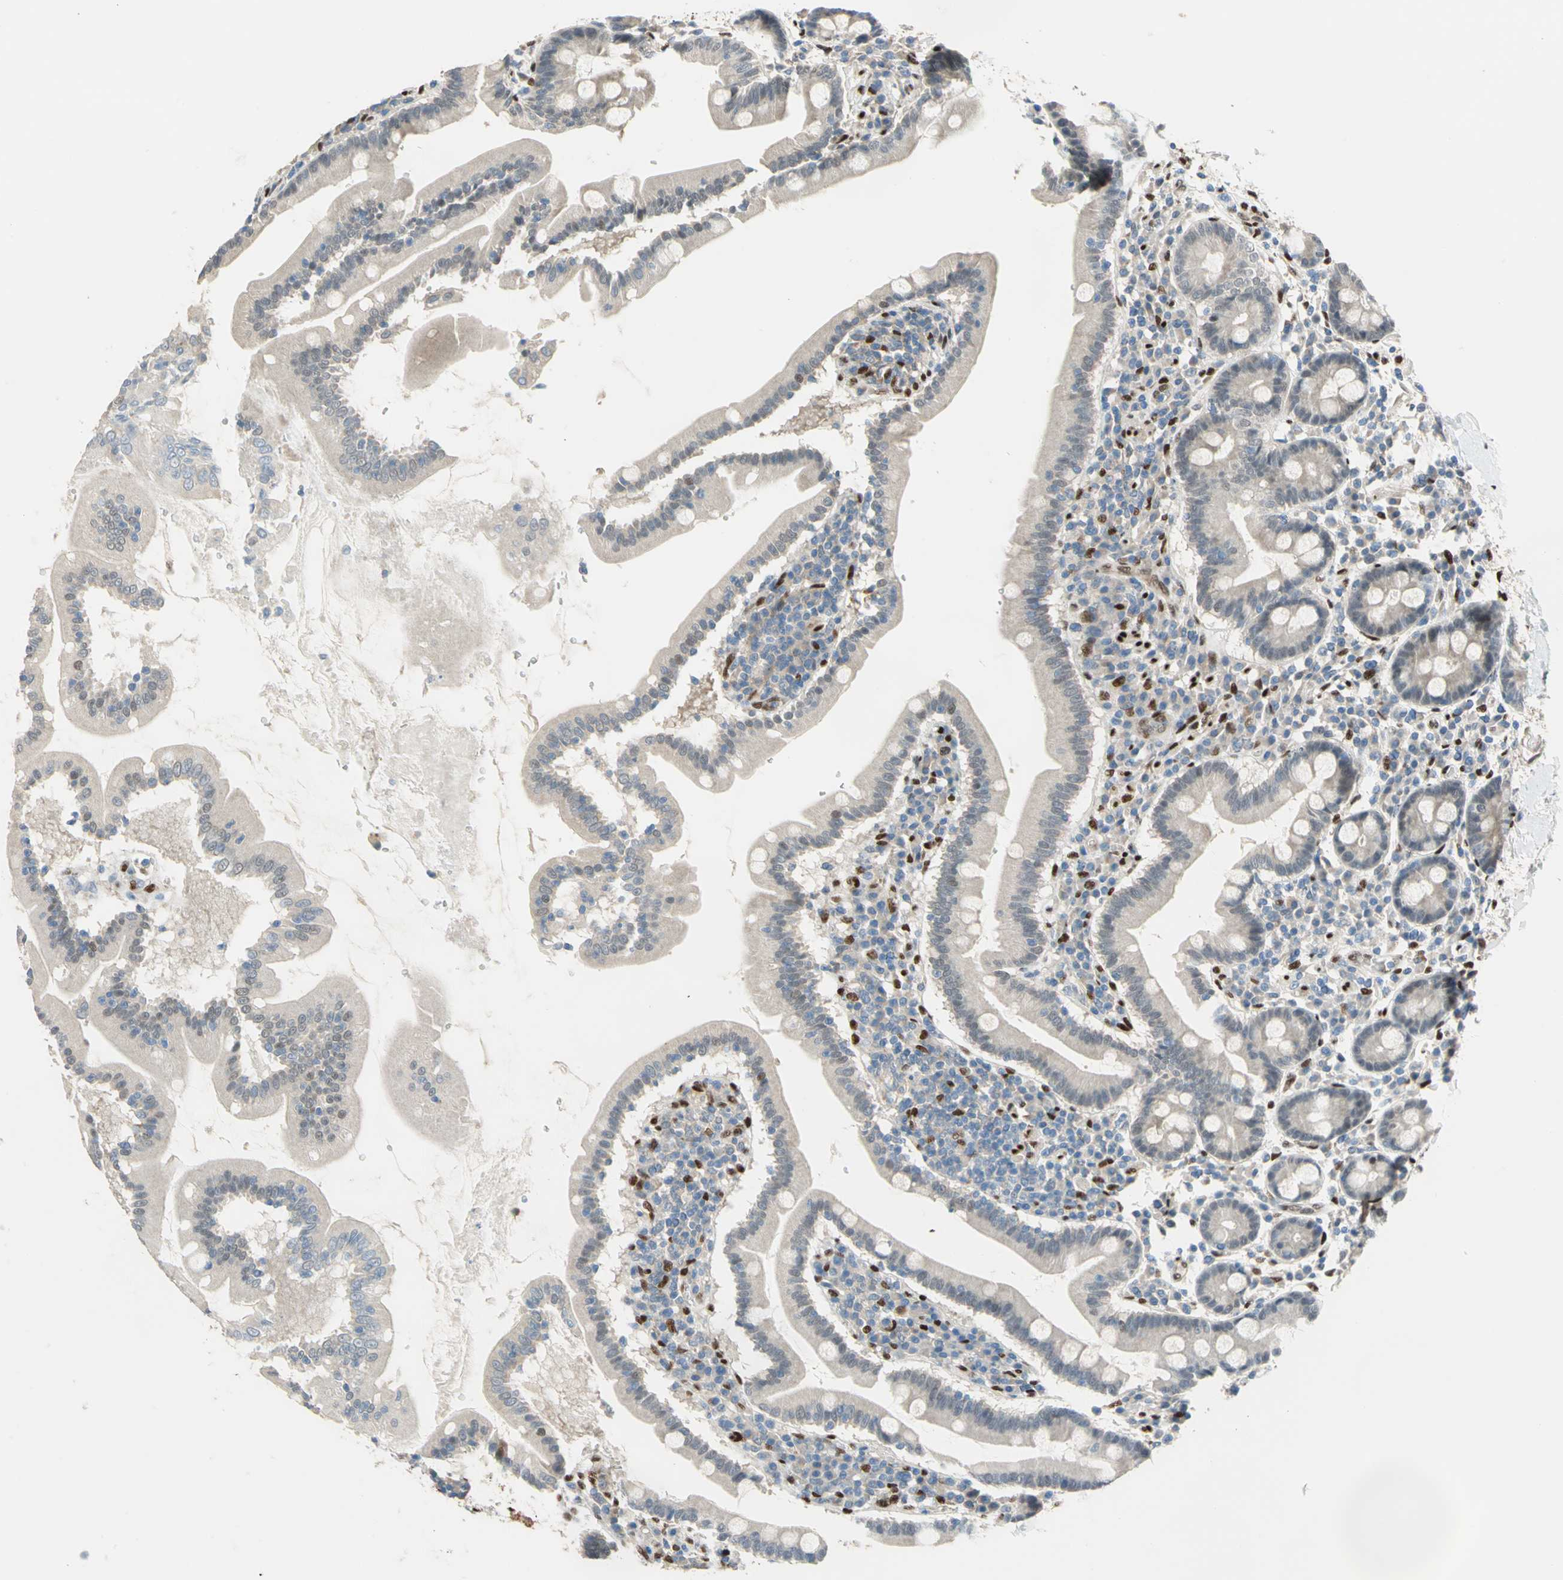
{"staining": {"intensity": "weak", "quantity": "25%-75%", "location": "cytoplasmic/membranous,nuclear"}, "tissue": "duodenum", "cell_type": "Glandular cells", "image_type": "normal", "snomed": [{"axis": "morphology", "description": "Normal tissue, NOS"}, {"axis": "topography", "description": "Duodenum"}], "caption": "Protein staining reveals weak cytoplasmic/membranous,nuclear positivity in about 25%-75% of glandular cells in benign duodenum.", "gene": "RBFOX2", "patient": {"sex": "male", "age": 50}}